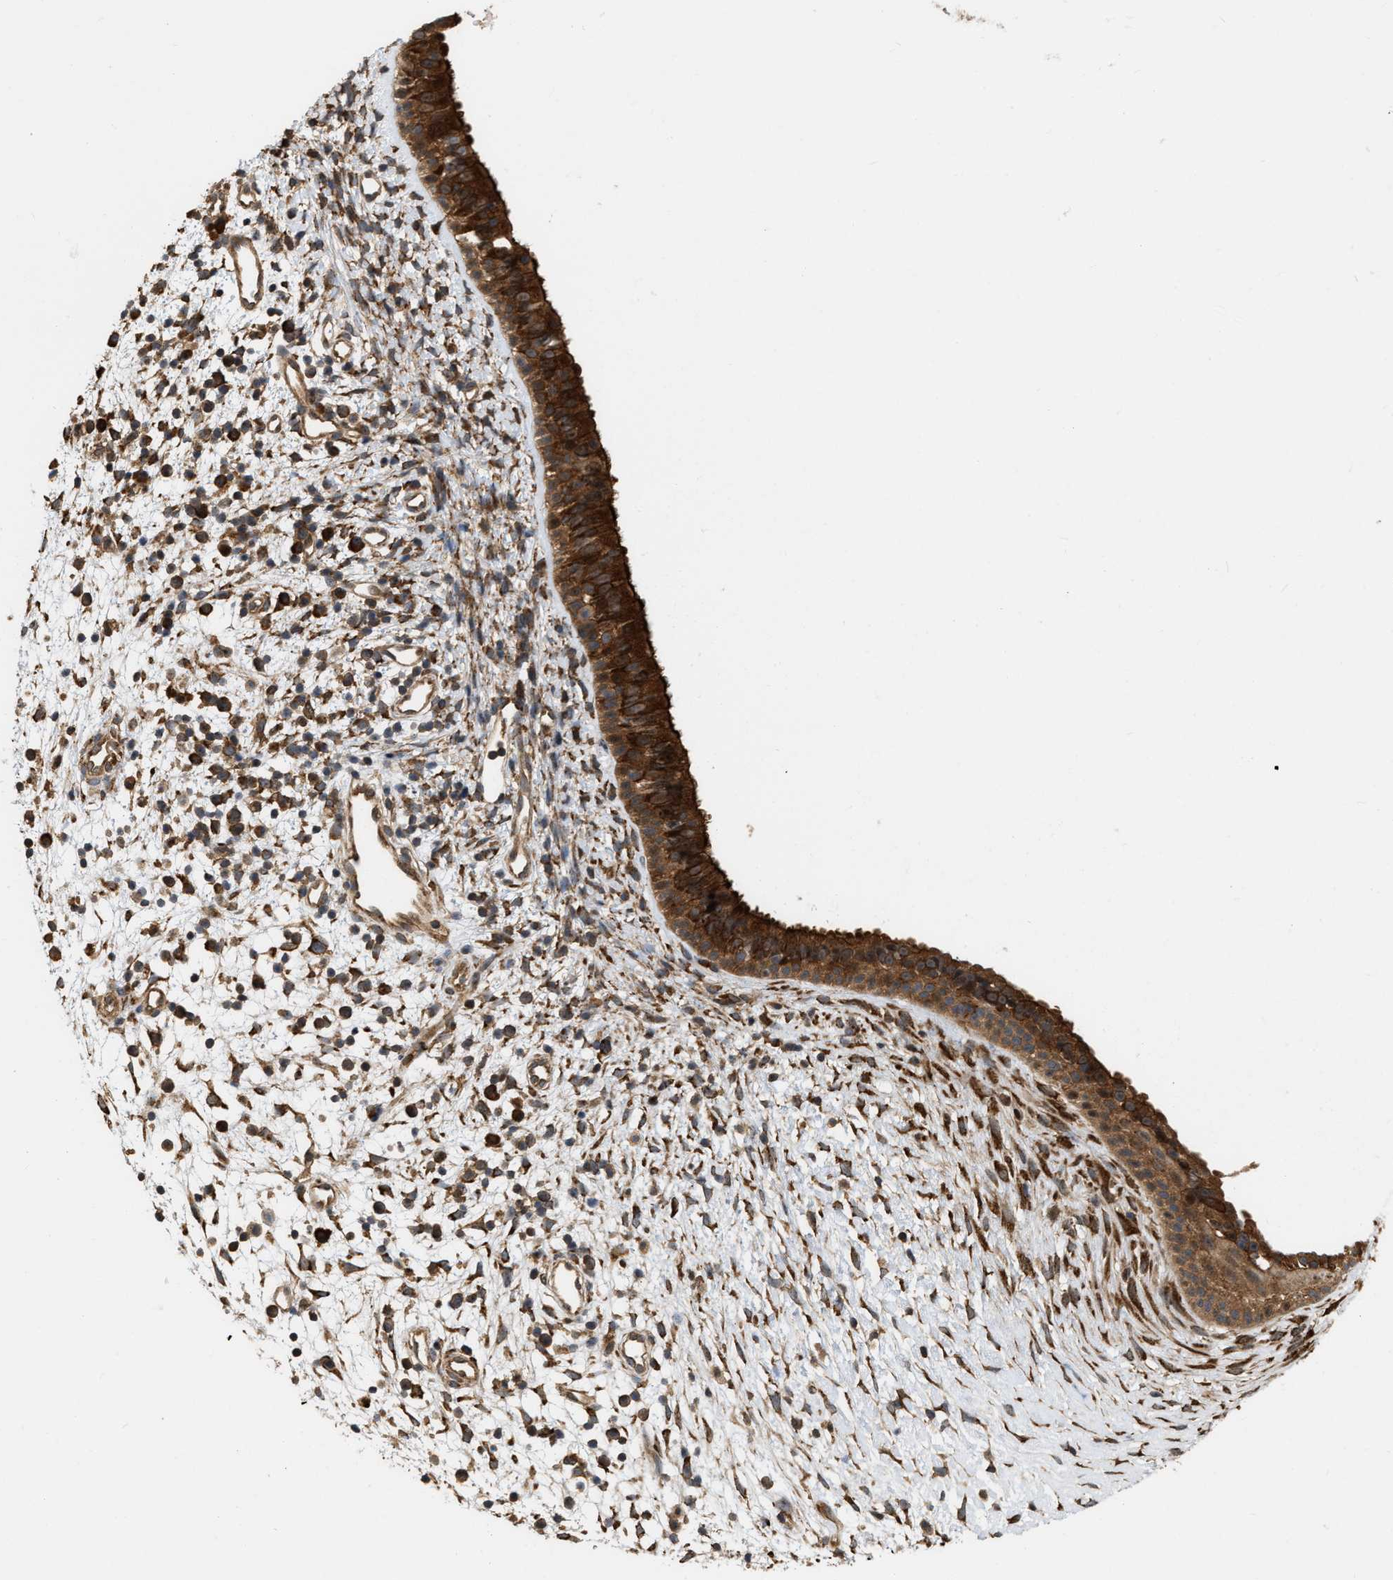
{"staining": {"intensity": "strong", "quantity": ">75%", "location": "cytoplasmic/membranous"}, "tissue": "nasopharynx", "cell_type": "Respiratory epithelial cells", "image_type": "normal", "snomed": [{"axis": "morphology", "description": "Normal tissue, NOS"}, {"axis": "topography", "description": "Nasopharynx"}], "caption": "Nasopharynx stained with DAB (3,3'-diaminobenzidine) IHC demonstrates high levels of strong cytoplasmic/membranous positivity in about >75% of respiratory epithelial cells. (DAB IHC, brown staining for protein, blue staining for nuclei).", "gene": "IQCE", "patient": {"sex": "male", "age": 22}}